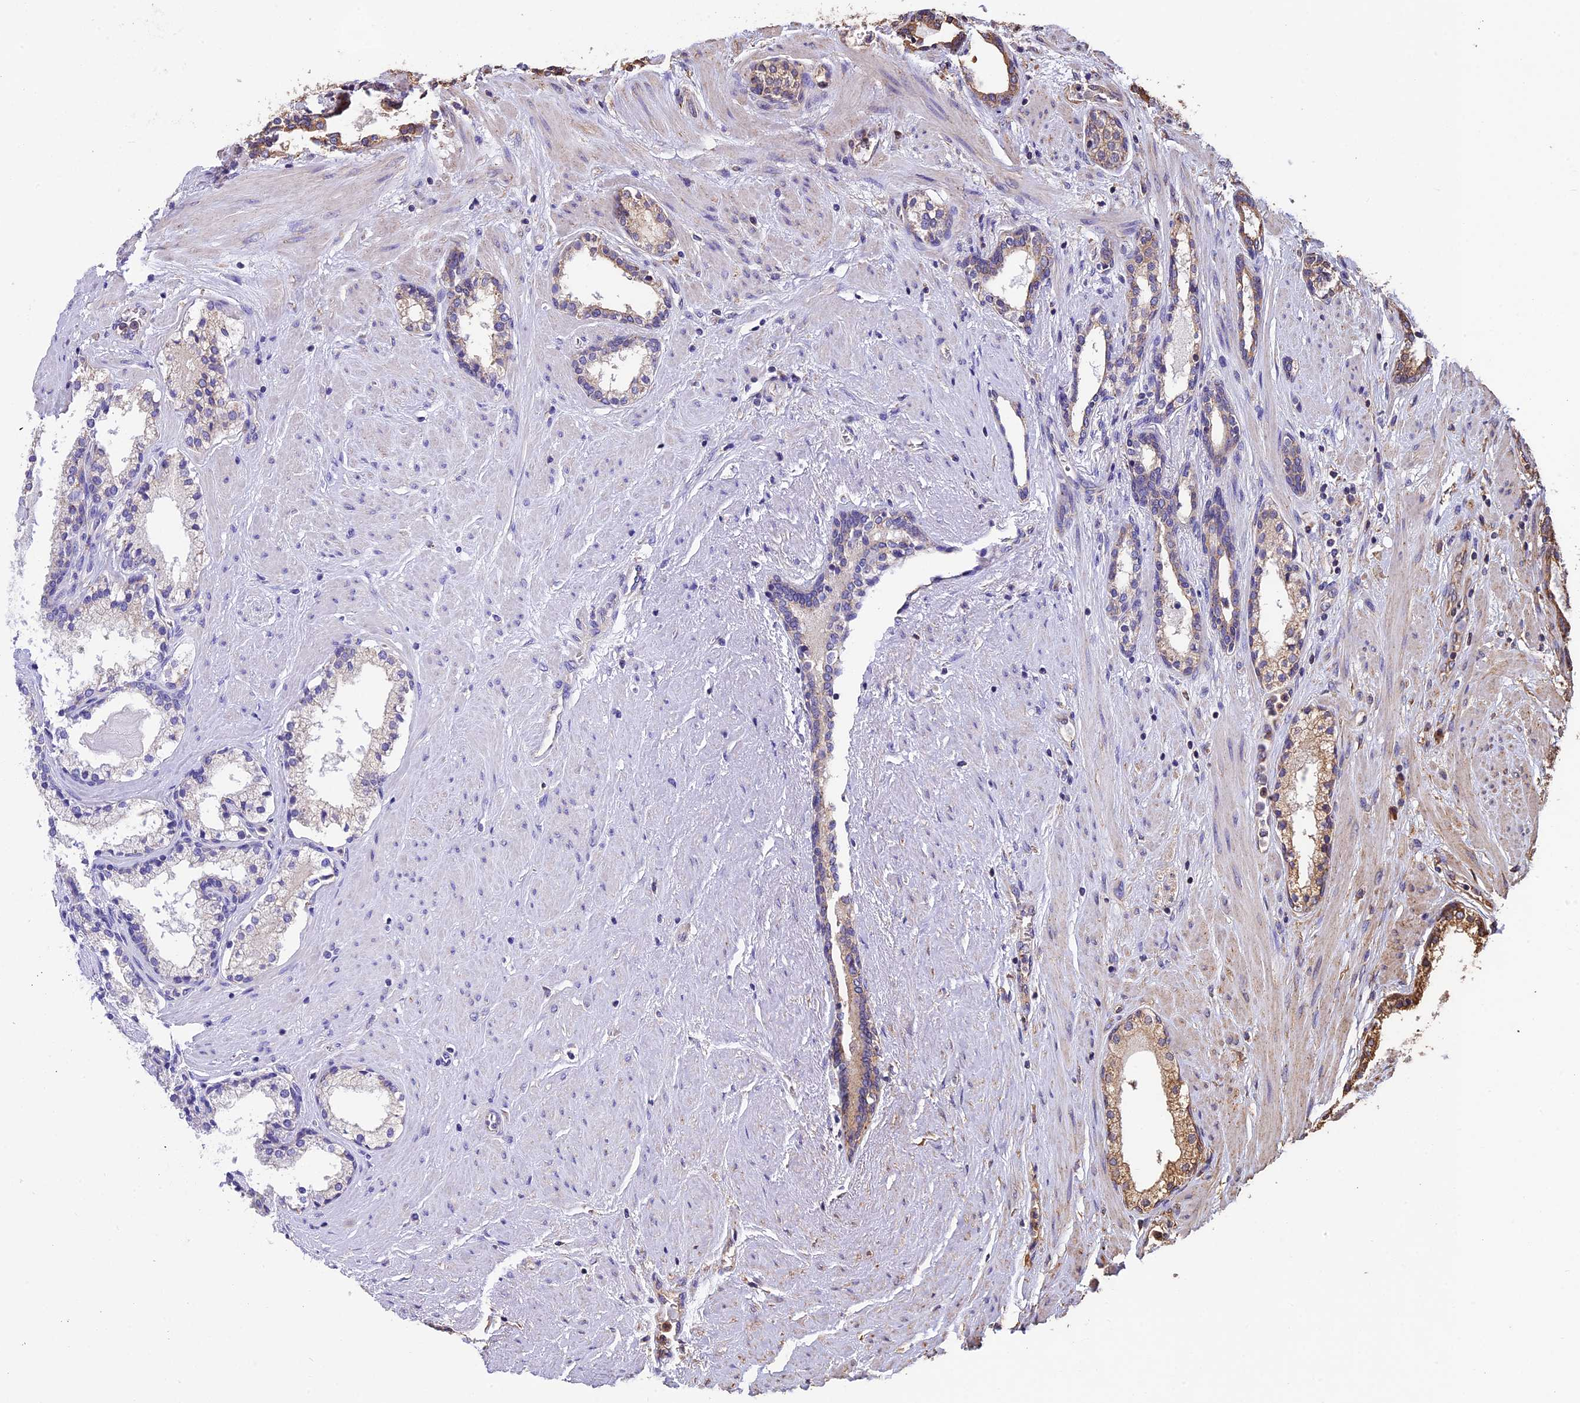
{"staining": {"intensity": "moderate", "quantity": "<25%", "location": "cytoplasmic/membranous"}, "tissue": "prostate cancer", "cell_type": "Tumor cells", "image_type": "cancer", "snomed": [{"axis": "morphology", "description": "Adenocarcinoma, High grade"}, {"axis": "topography", "description": "Prostate"}], "caption": "Protein positivity by immunohistochemistry (IHC) reveals moderate cytoplasmic/membranous expression in approximately <25% of tumor cells in prostate high-grade adenocarcinoma. The staining was performed using DAB to visualize the protein expression in brown, while the nuclei were stained in blue with hematoxylin (Magnification: 20x).", "gene": "CHMP2A", "patient": {"sex": "male", "age": 58}}